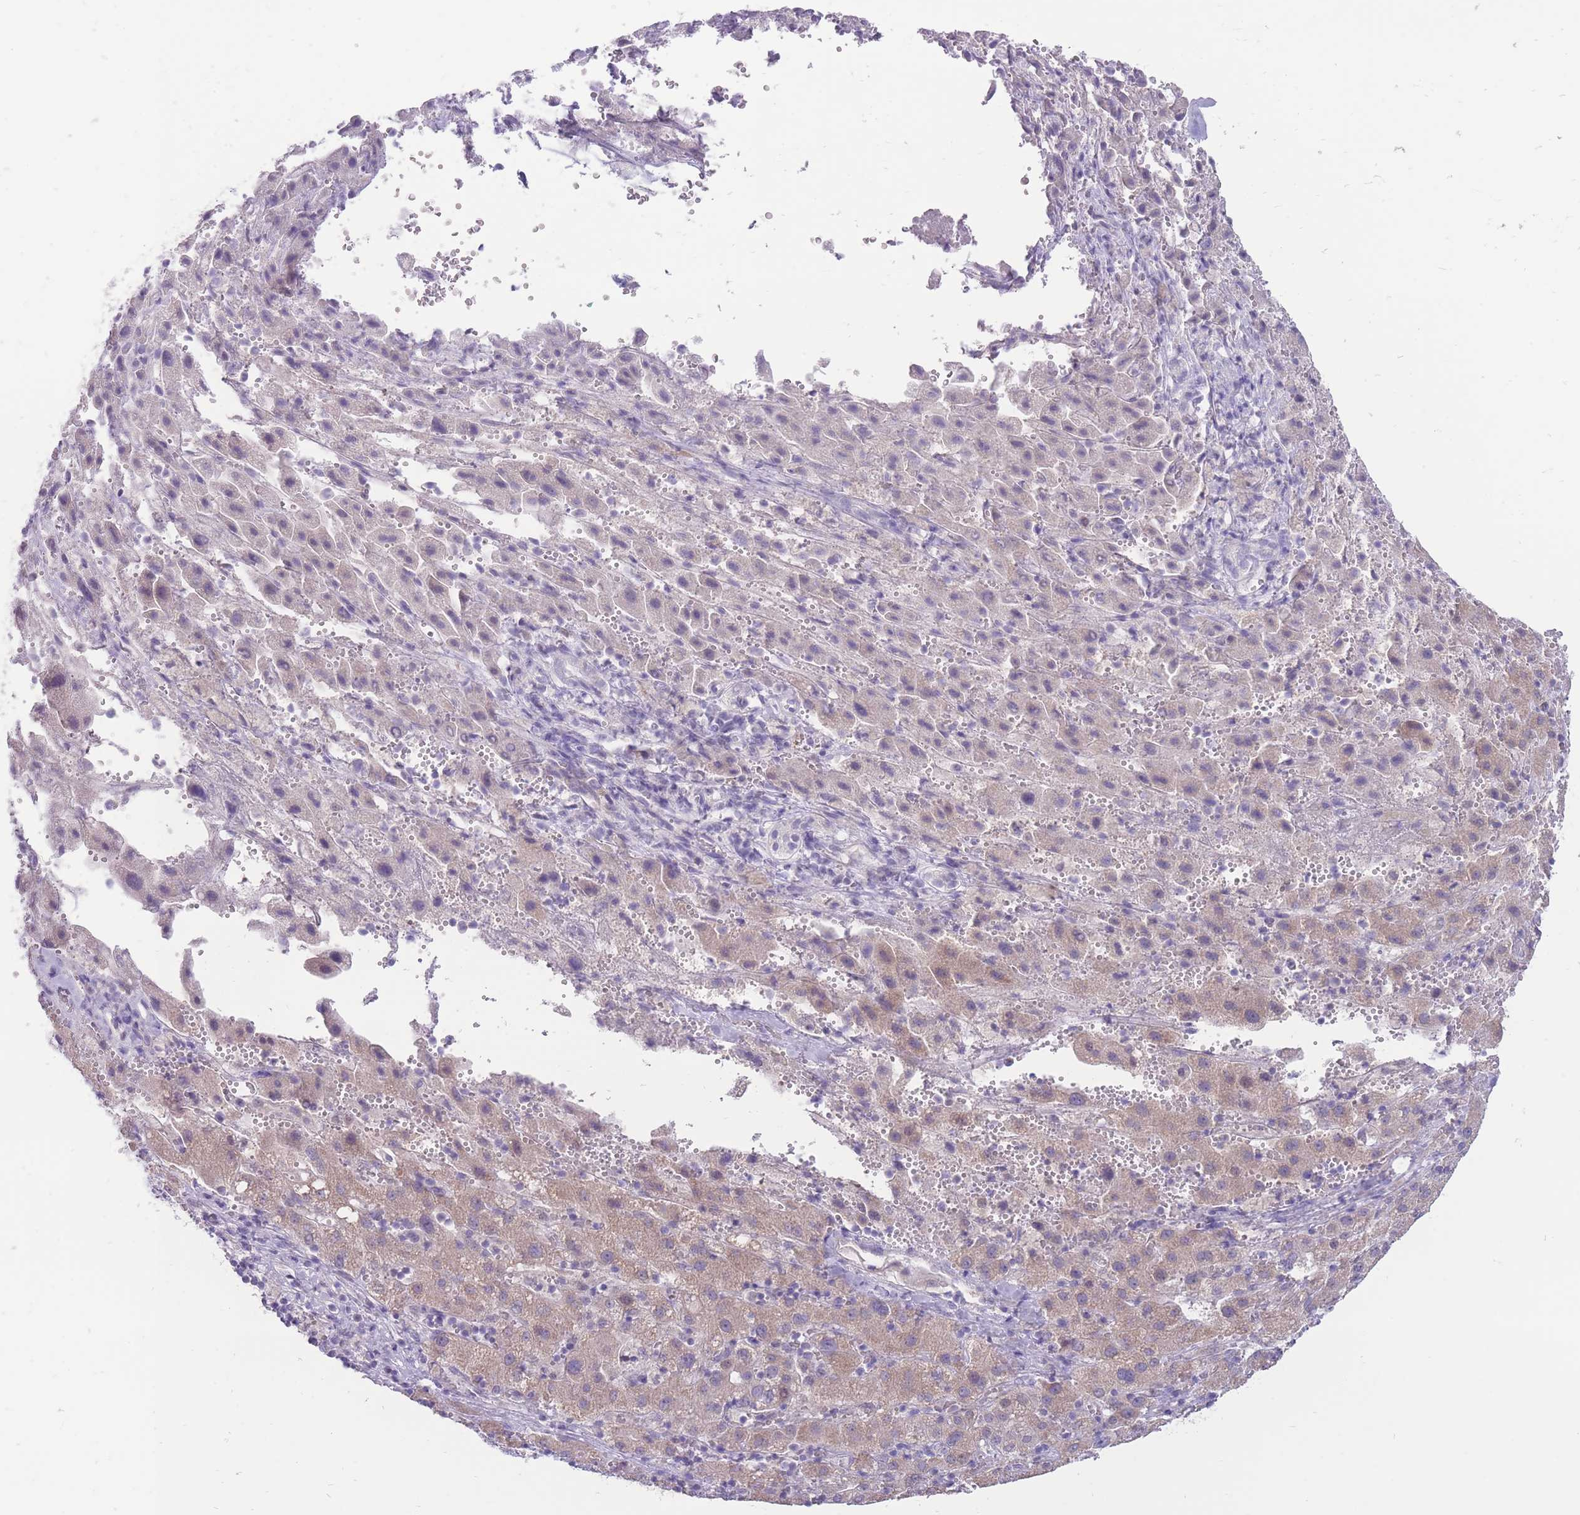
{"staining": {"intensity": "weak", "quantity": "<25%", "location": "cytoplasmic/membranous"}, "tissue": "liver cancer", "cell_type": "Tumor cells", "image_type": "cancer", "snomed": [{"axis": "morphology", "description": "Carcinoma, Hepatocellular, NOS"}, {"axis": "topography", "description": "Liver"}], "caption": "Immunohistochemistry of human liver cancer exhibits no positivity in tumor cells.", "gene": "ERICH4", "patient": {"sex": "female", "age": 58}}